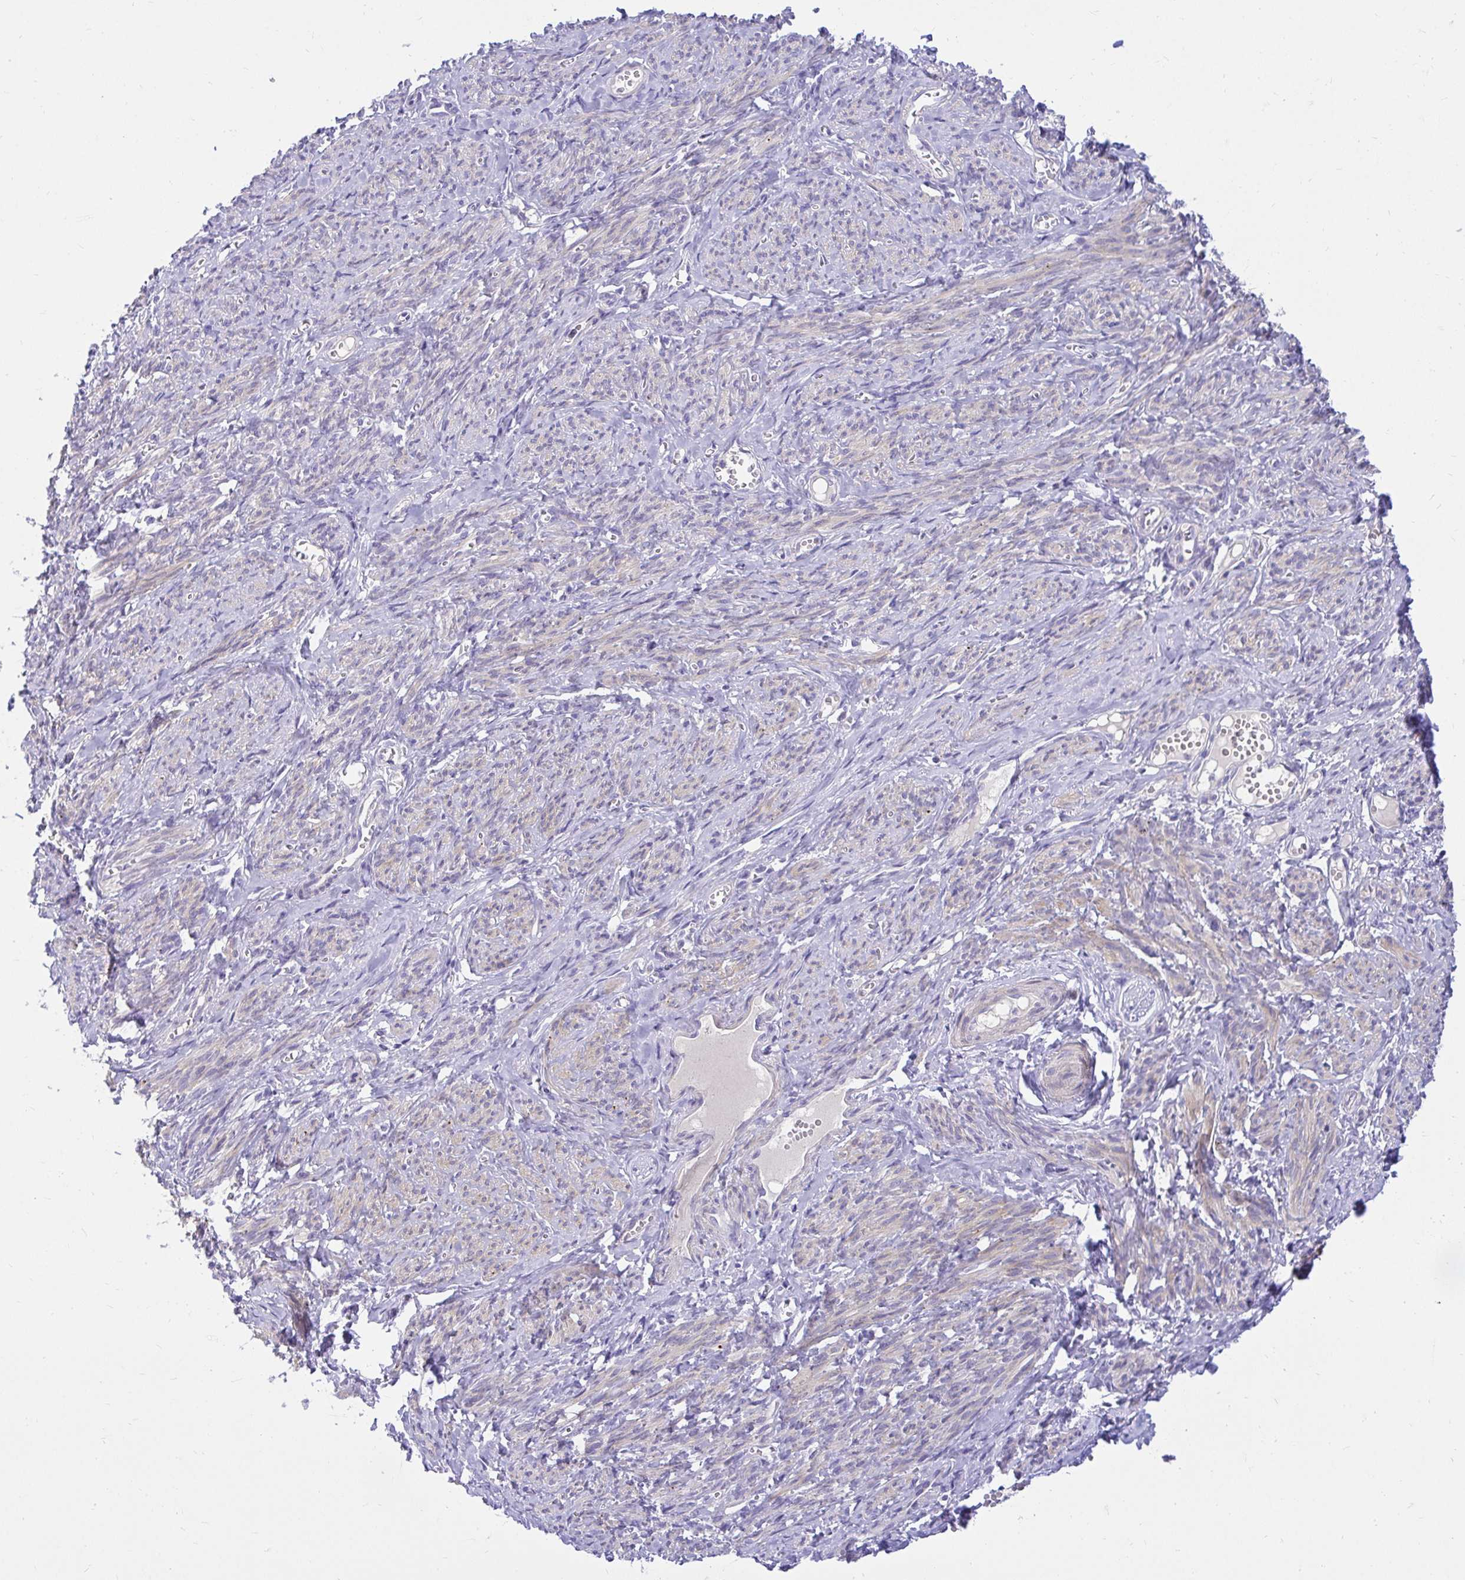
{"staining": {"intensity": "weak", "quantity": "25%-75%", "location": "cytoplasmic/membranous"}, "tissue": "smooth muscle", "cell_type": "Smooth muscle cells", "image_type": "normal", "snomed": [{"axis": "morphology", "description": "Normal tissue, NOS"}, {"axis": "topography", "description": "Smooth muscle"}], "caption": "Benign smooth muscle was stained to show a protein in brown. There is low levels of weak cytoplasmic/membranous positivity in about 25%-75% of smooth muscle cells. Nuclei are stained in blue.", "gene": "PKN3", "patient": {"sex": "female", "age": 65}}